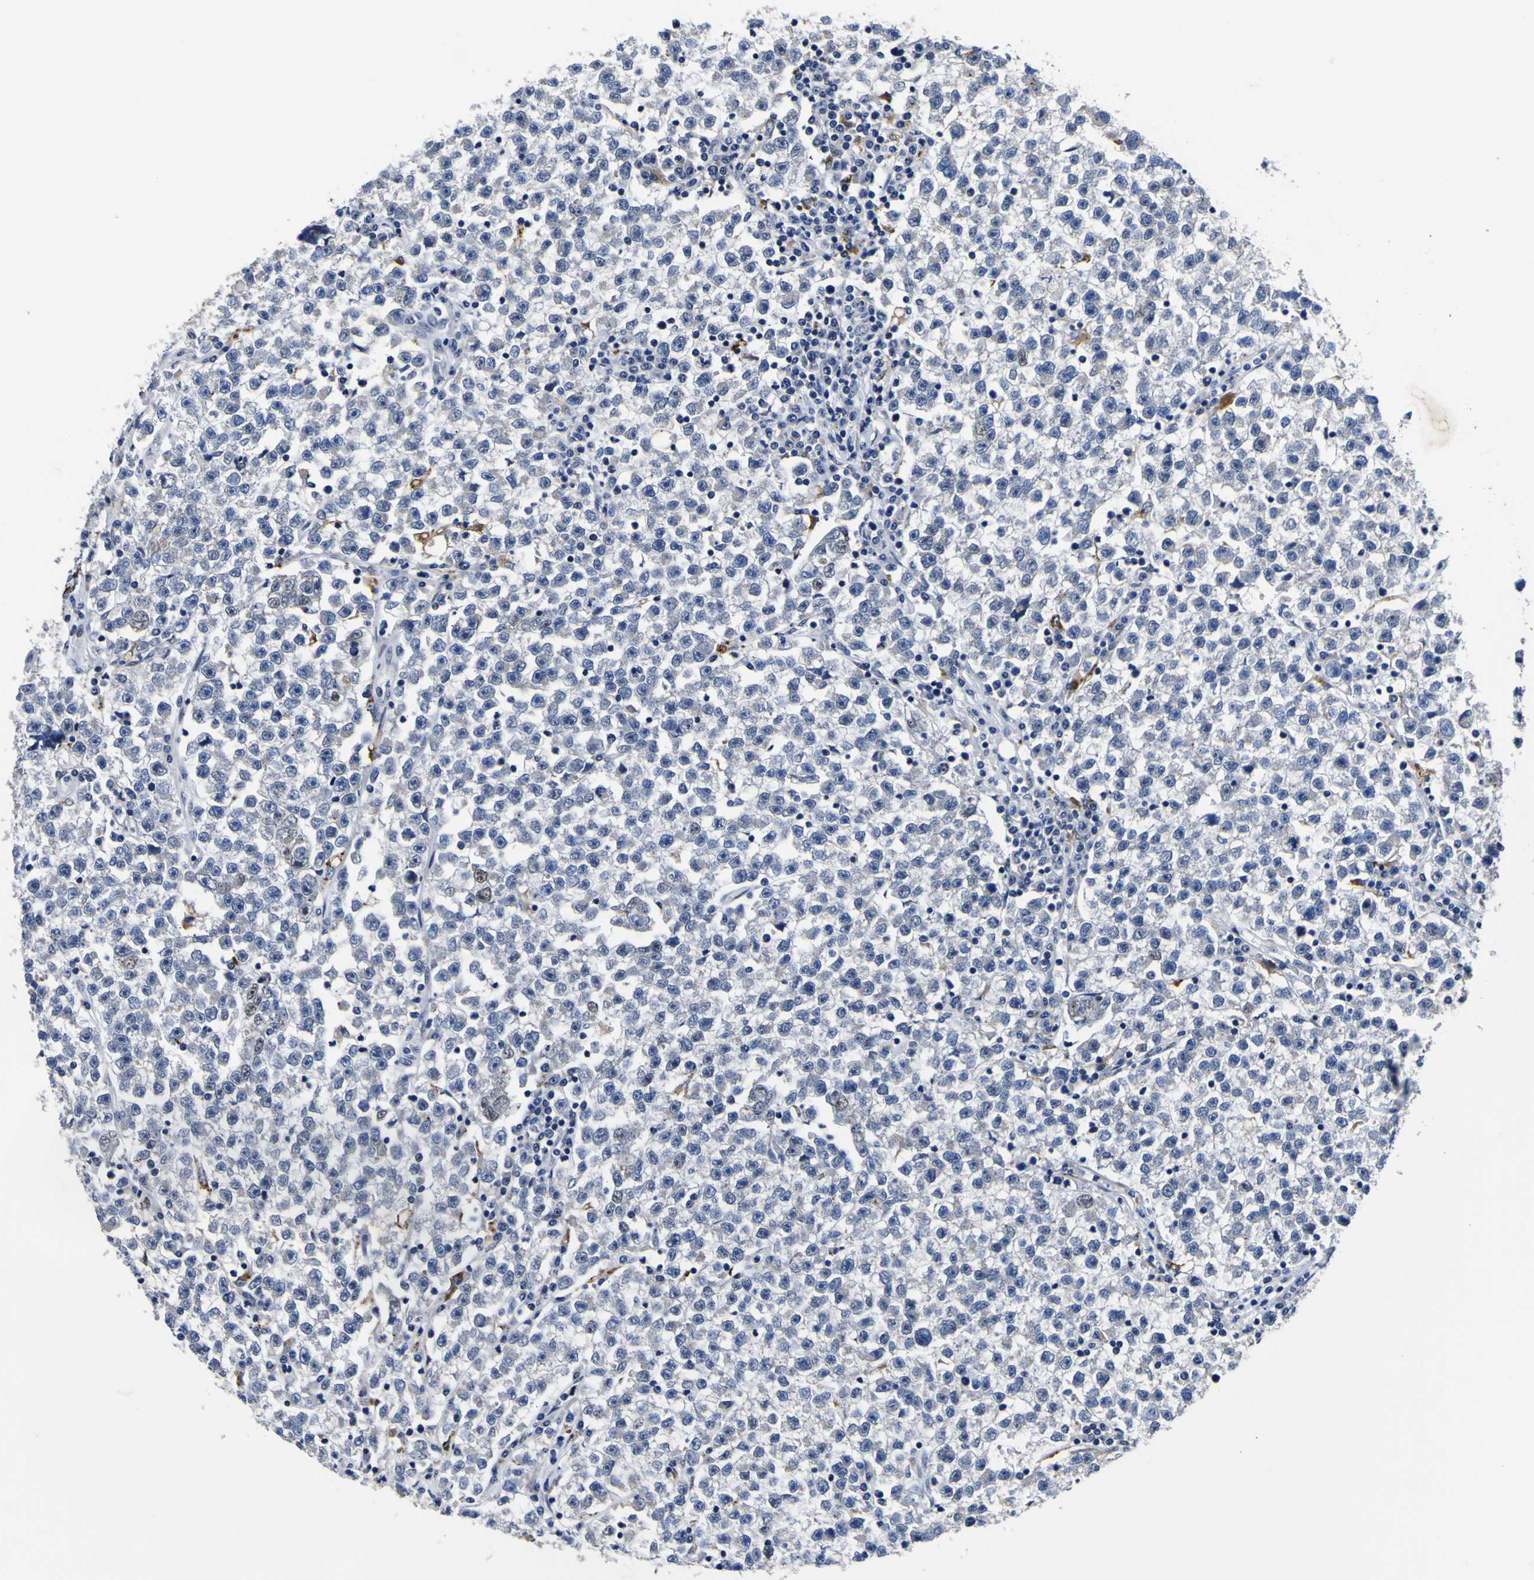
{"staining": {"intensity": "negative", "quantity": "none", "location": "none"}, "tissue": "testis cancer", "cell_type": "Tumor cells", "image_type": "cancer", "snomed": [{"axis": "morphology", "description": "Seminoma, NOS"}, {"axis": "topography", "description": "Testis"}], "caption": "IHC micrograph of testis cancer stained for a protein (brown), which exhibits no staining in tumor cells.", "gene": "IGFLR1", "patient": {"sex": "male", "age": 22}}